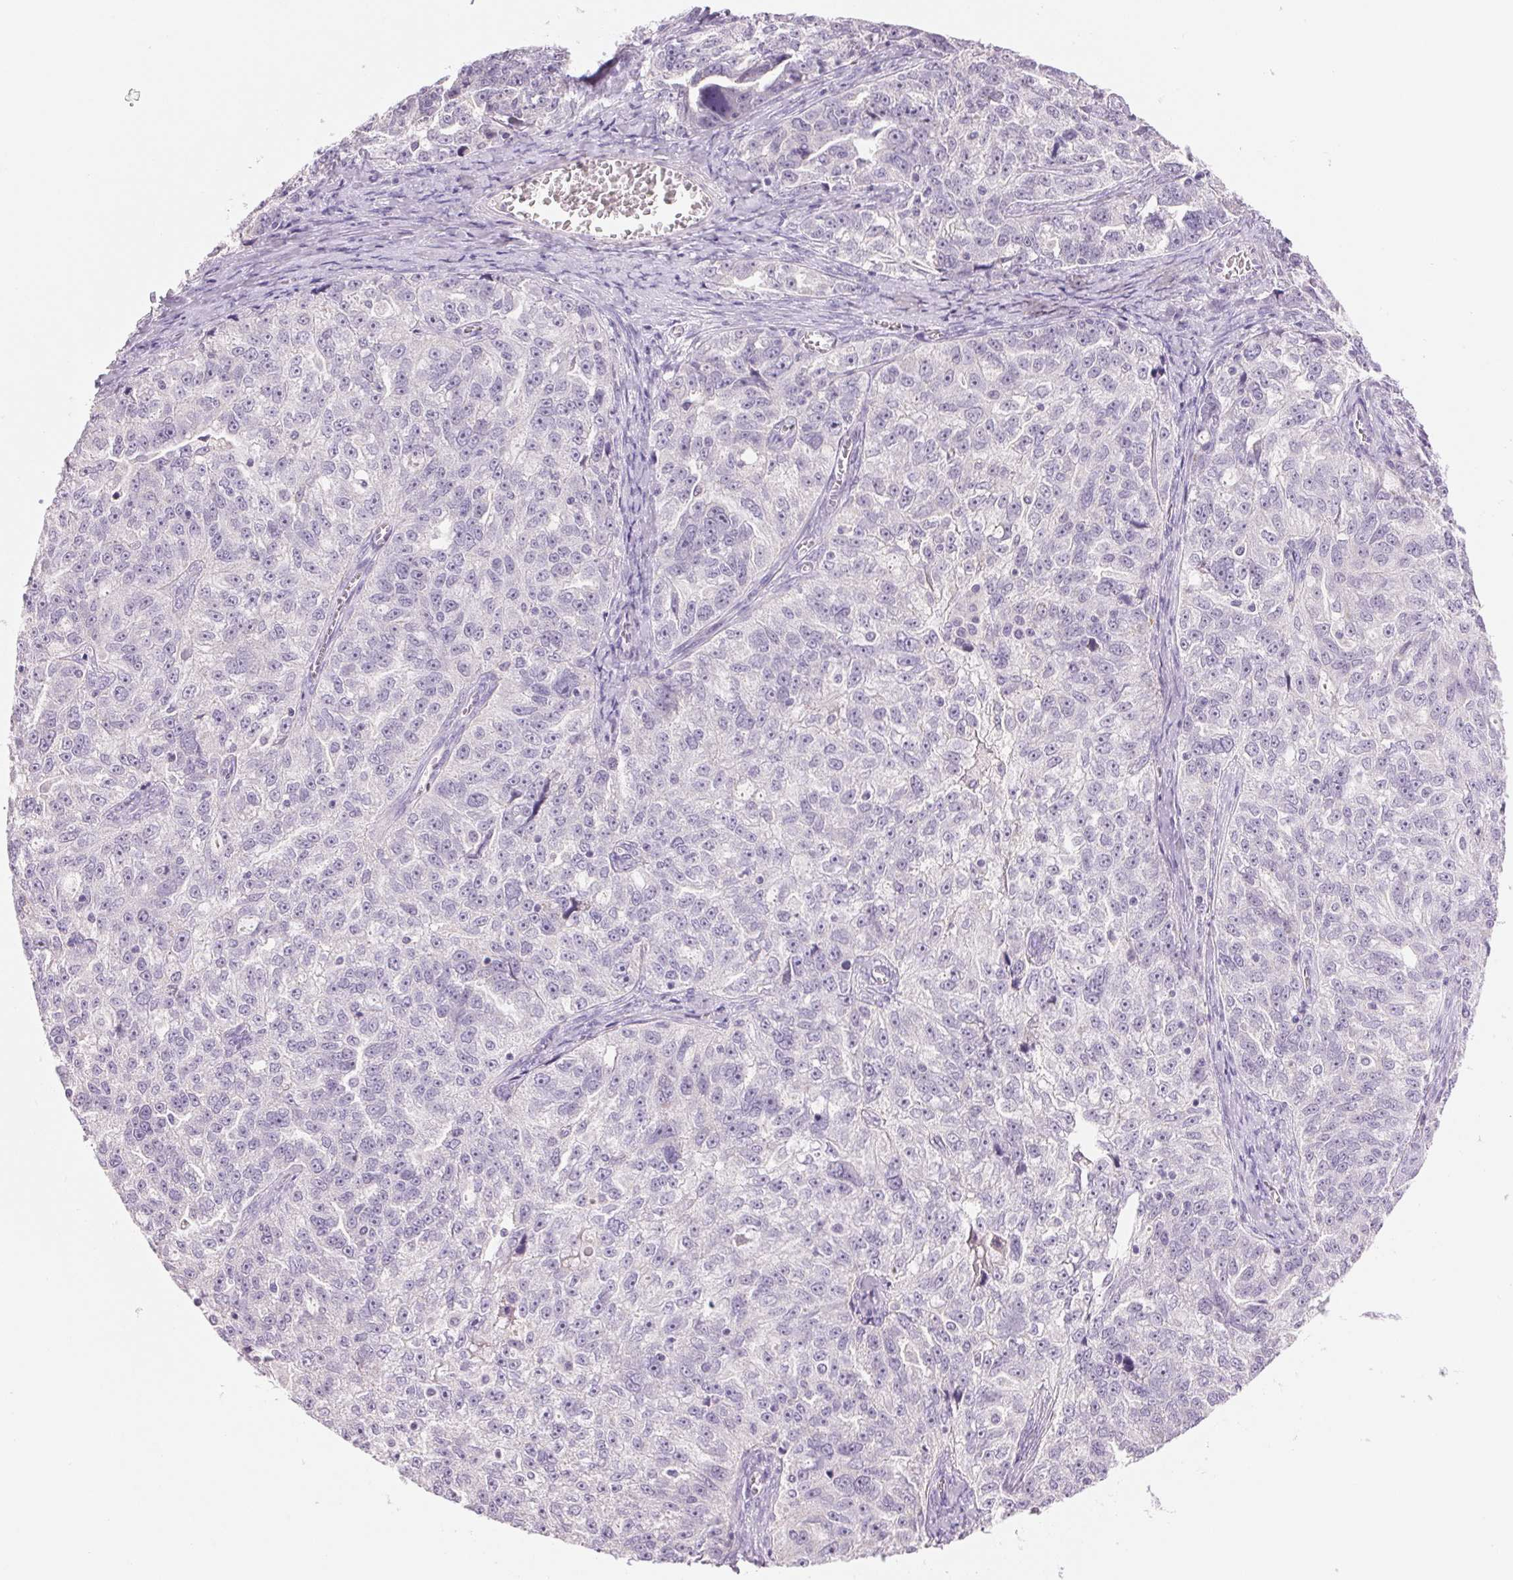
{"staining": {"intensity": "negative", "quantity": "none", "location": "none"}, "tissue": "ovarian cancer", "cell_type": "Tumor cells", "image_type": "cancer", "snomed": [{"axis": "morphology", "description": "Cystadenocarcinoma, serous, NOS"}, {"axis": "topography", "description": "Ovary"}], "caption": "DAB immunohistochemical staining of ovarian cancer (serous cystadenocarcinoma) reveals no significant expression in tumor cells.", "gene": "CYP11B1", "patient": {"sex": "female", "age": 51}}